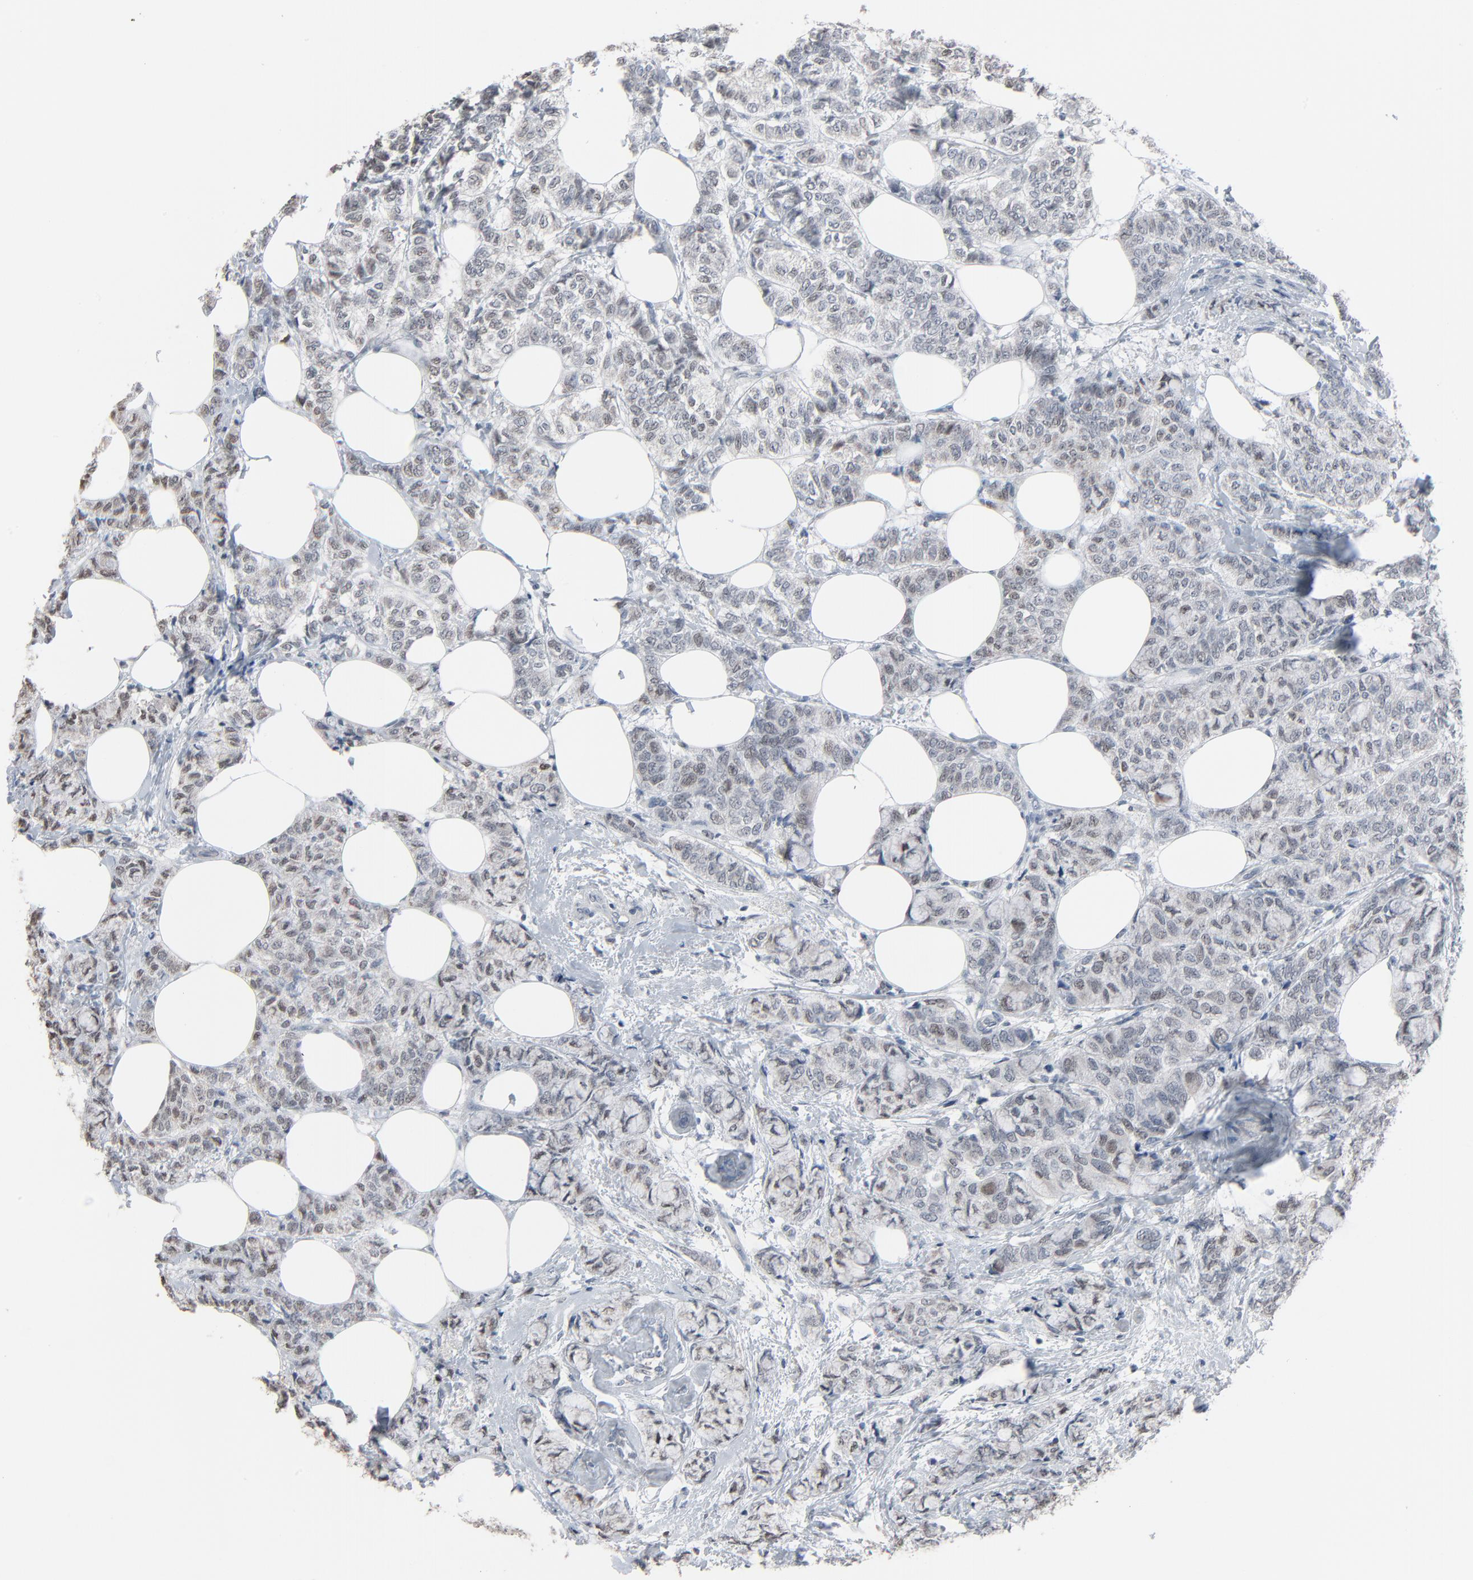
{"staining": {"intensity": "weak", "quantity": "25%-75%", "location": "cytoplasmic/membranous,nuclear"}, "tissue": "breast cancer", "cell_type": "Tumor cells", "image_type": "cancer", "snomed": [{"axis": "morphology", "description": "Lobular carcinoma"}, {"axis": "topography", "description": "Breast"}], "caption": "Breast cancer (lobular carcinoma) tissue displays weak cytoplasmic/membranous and nuclear expression in about 25%-75% of tumor cells, visualized by immunohistochemistry.", "gene": "SAGE1", "patient": {"sex": "female", "age": 60}}